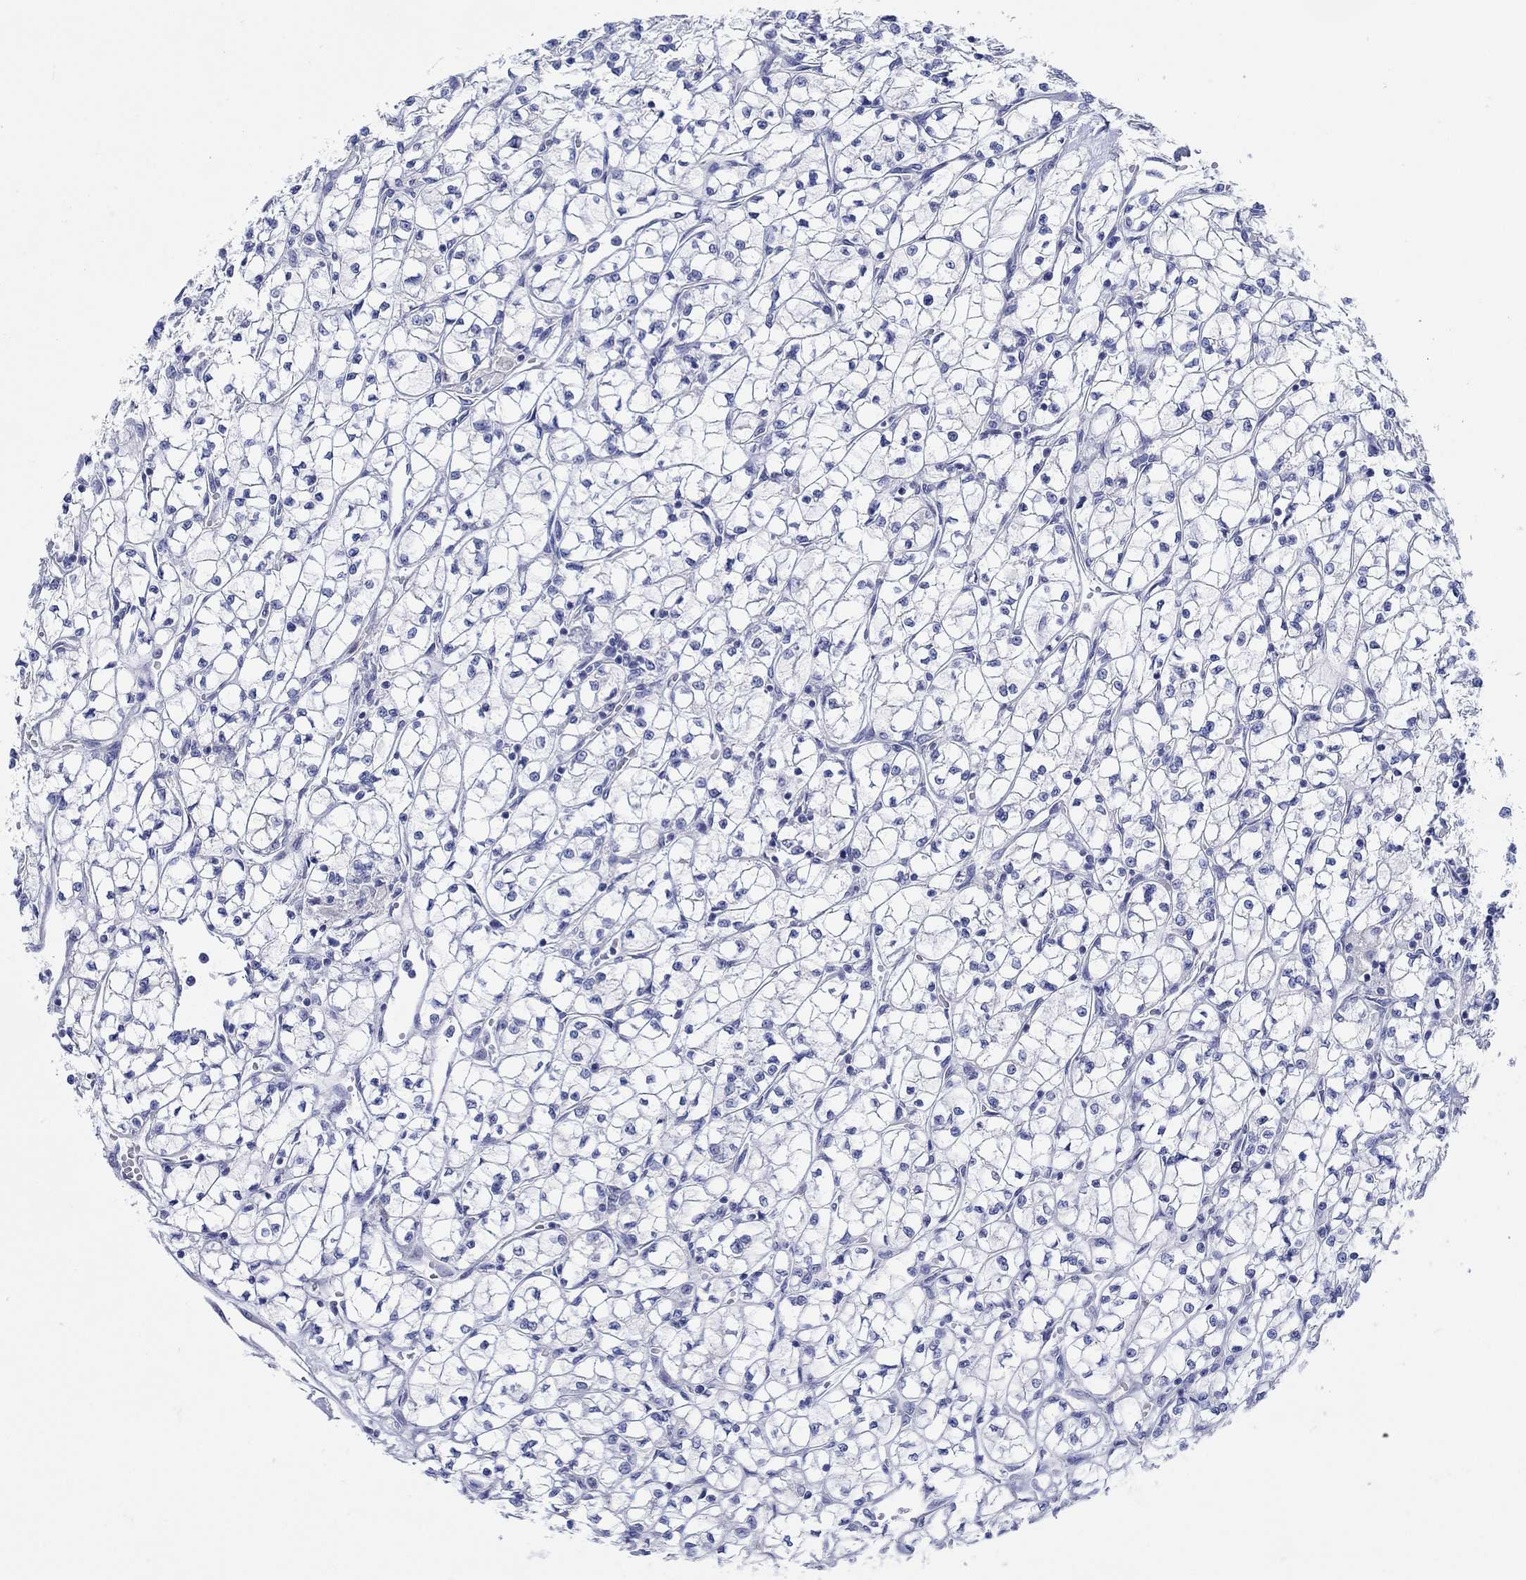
{"staining": {"intensity": "negative", "quantity": "none", "location": "none"}, "tissue": "renal cancer", "cell_type": "Tumor cells", "image_type": "cancer", "snomed": [{"axis": "morphology", "description": "Adenocarcinoma, NOS"}, {"axis": "topography", "description": "Kidney"}], "caption": "IHC image of human renal adenocarcinoma stained for a protein (brown), which shows no expression in tumor cells.", "gene": "KRT222", "patient": {"sex": "female", "age": 64}}